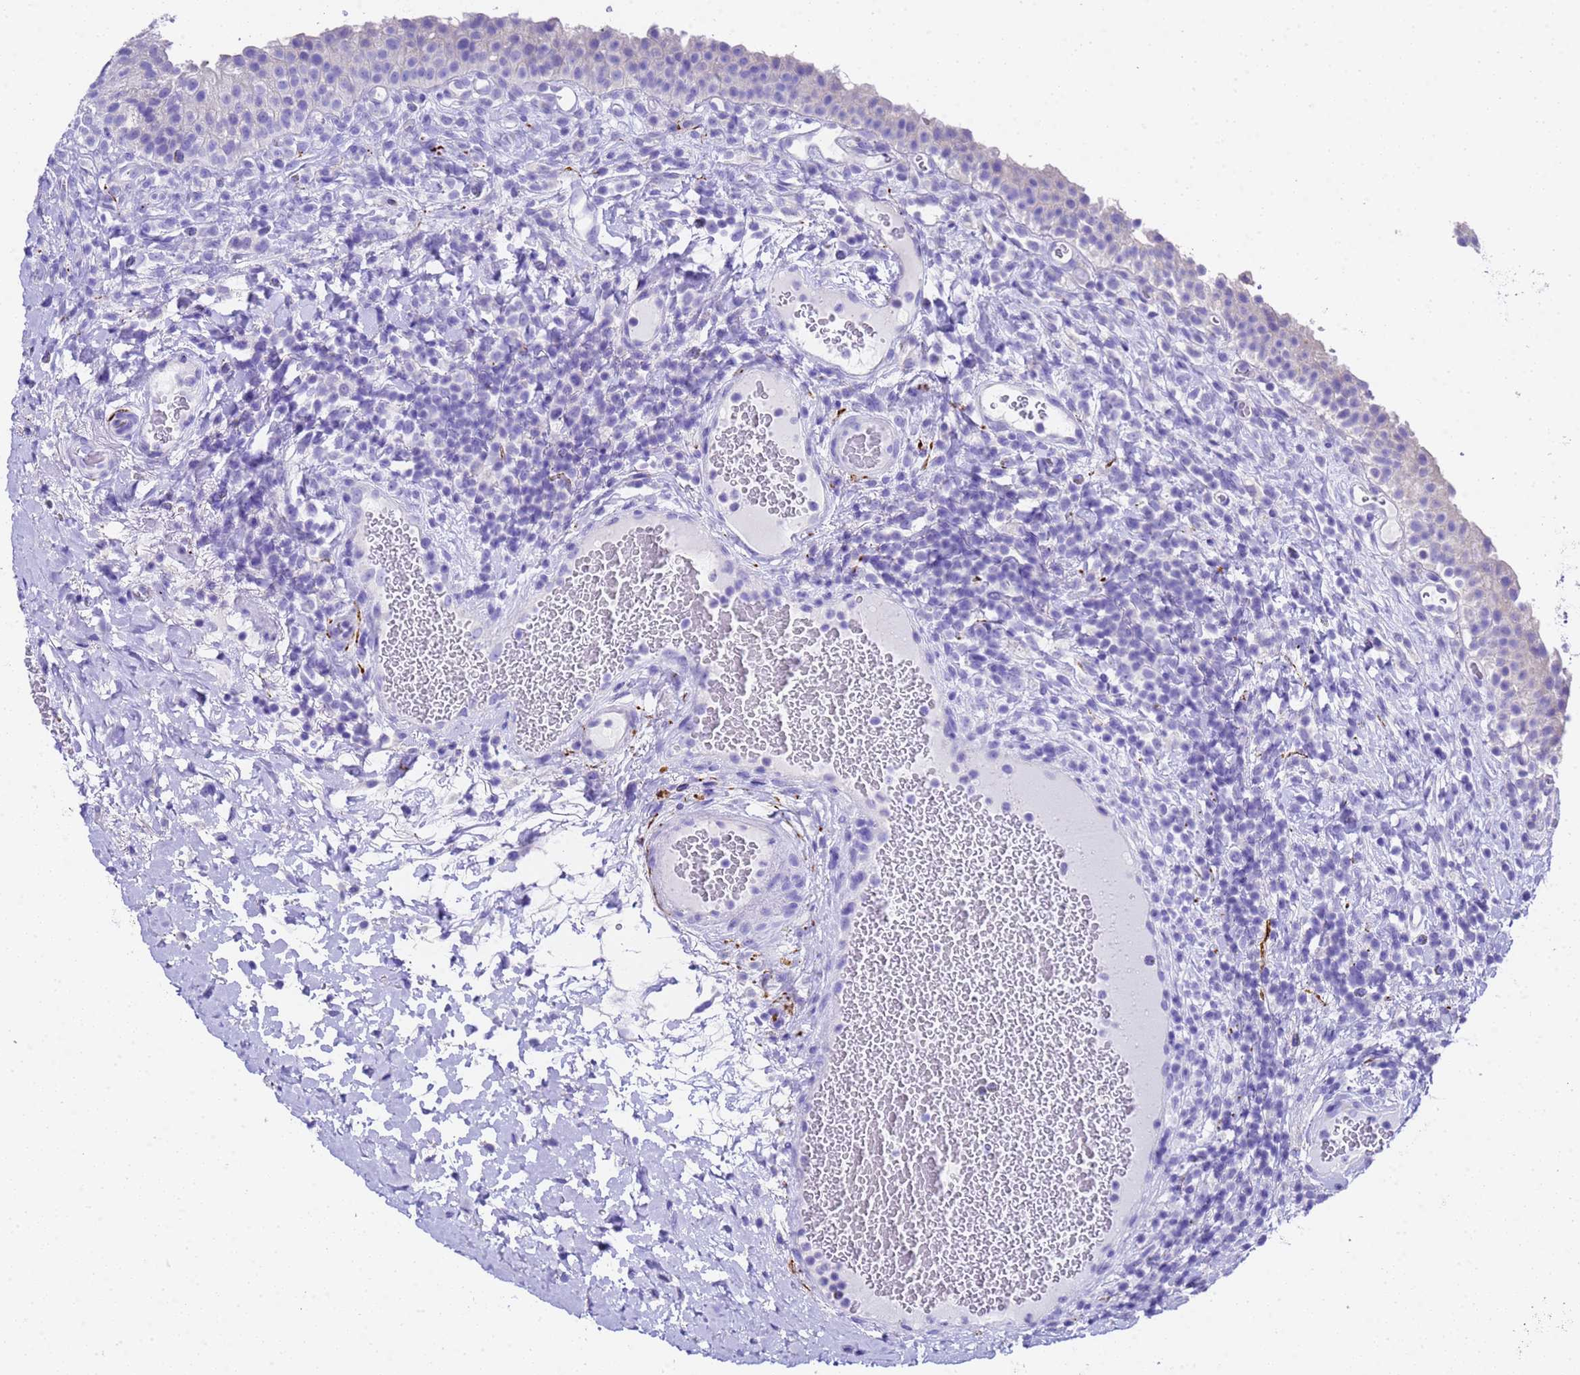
{"staining": {"intensity": "negative", "quantity": "none", "location": "none"}, "tissue": "urinary bladder", "cell_type": "Urothelial cells", "image_type": "normal", "snomed": [{"axis": "morphology", "description": "Normal tissue, NOS"}, {"axis": "morphology", "description": "Inflammation, NOS"}, {"axis": "topography", "description": "Urinary bladder"}], "caption": "Urinary bladder stained for a protein using IHC displays no staining urothelial cells.", "gene": "FAM72A", "patient": {"sex": "male", "age": 64}}